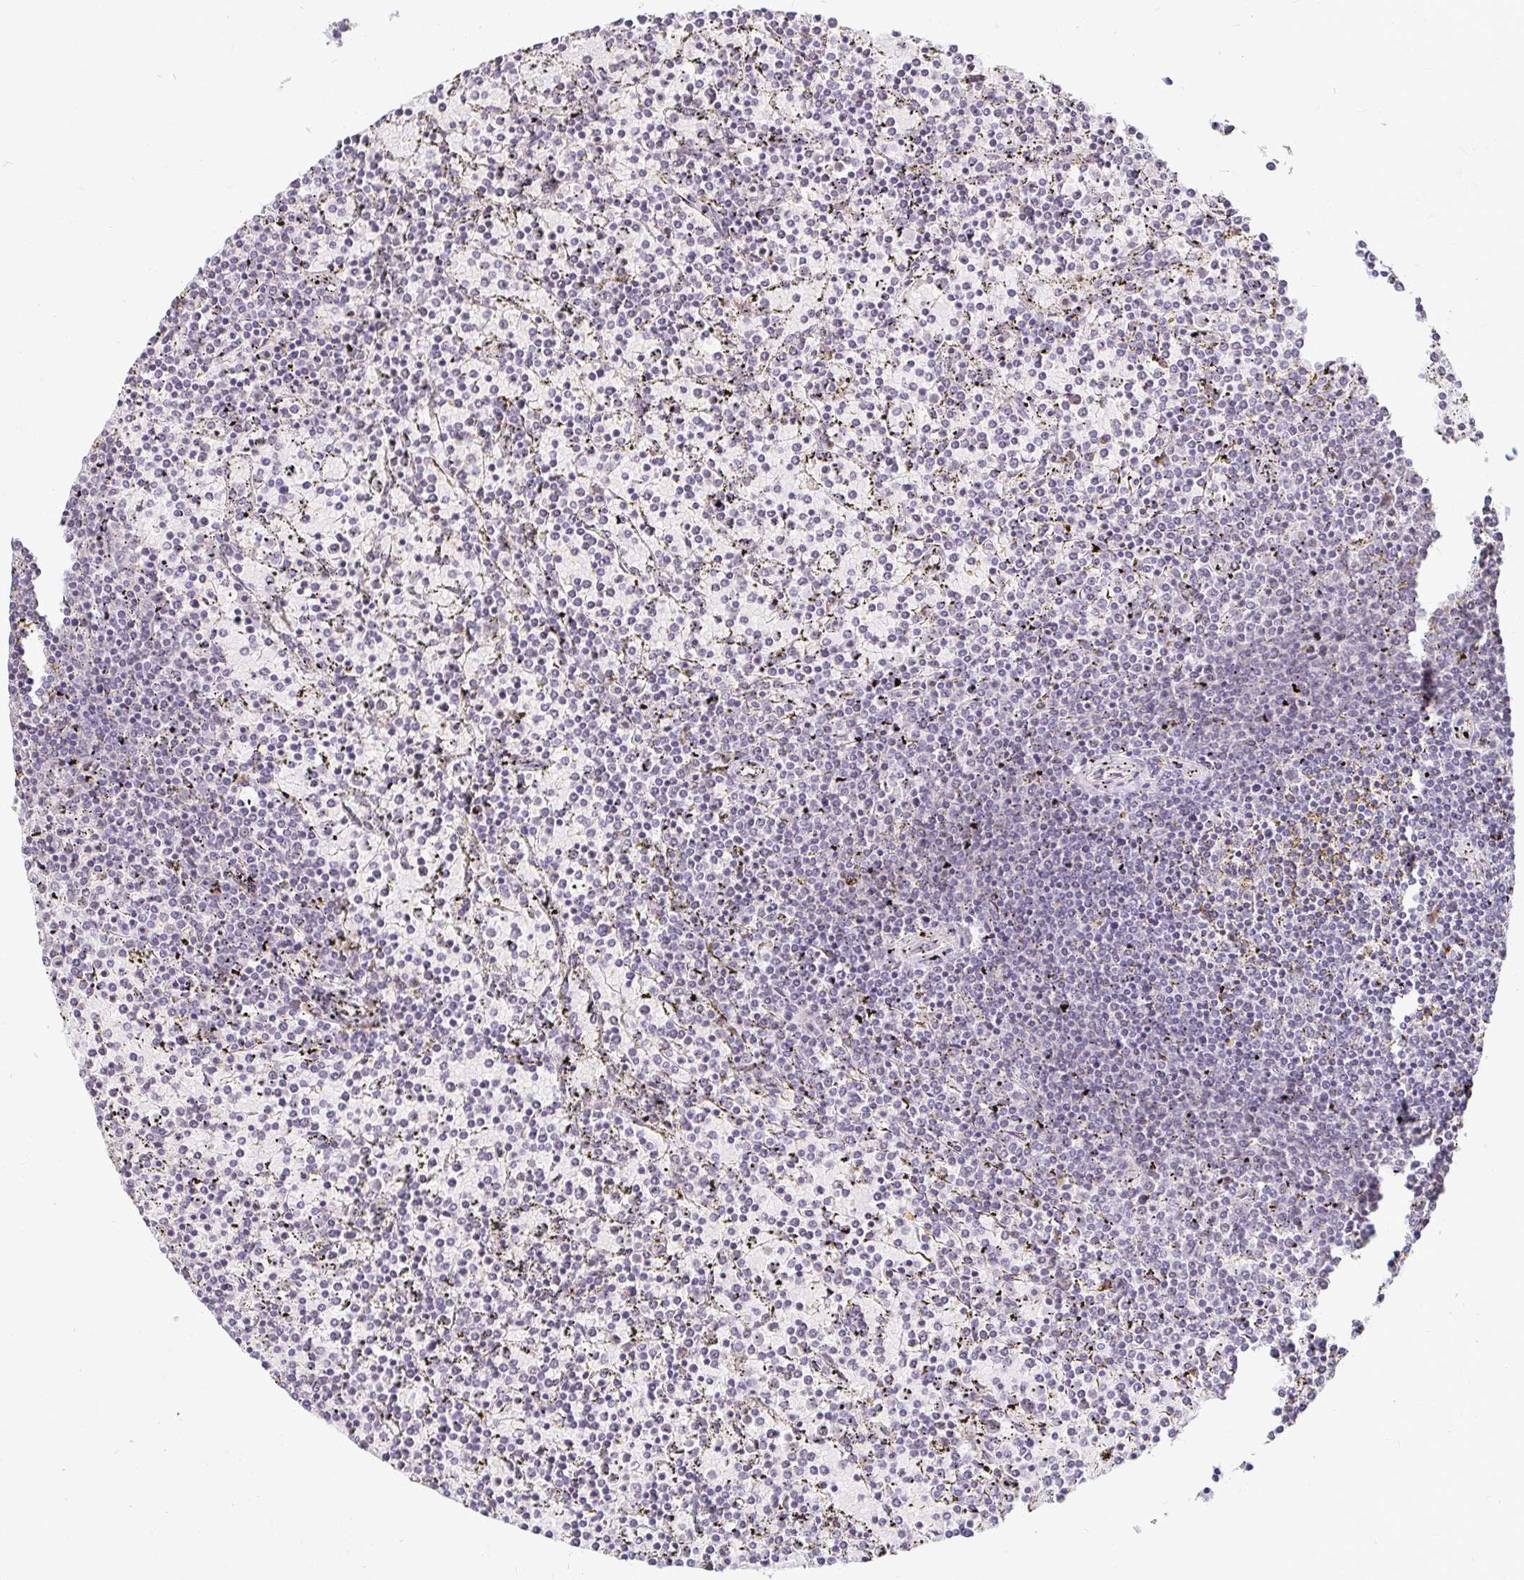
{"staining": {"intensity": "negative", "quantity": "none", "location": "none"}, "tissue": "lymphoma", "cell_type": "Tumor cells", "image_type": "cancer", "snomed": [{"axis": "morphology", "description": "Malignant lymphoma, non-Hodgkin's type, Low grade"}, {"axis": "topography", "description": "Spleen"}], "caption": "This histopathology image is of lymphoma stained with immunohistochemistry to label a protein in brown with the nuclei are counter-stained blue. There is no expression in tumor cells.", "gene": "DDN", "patient": {"sex": "female", "age": 77}}